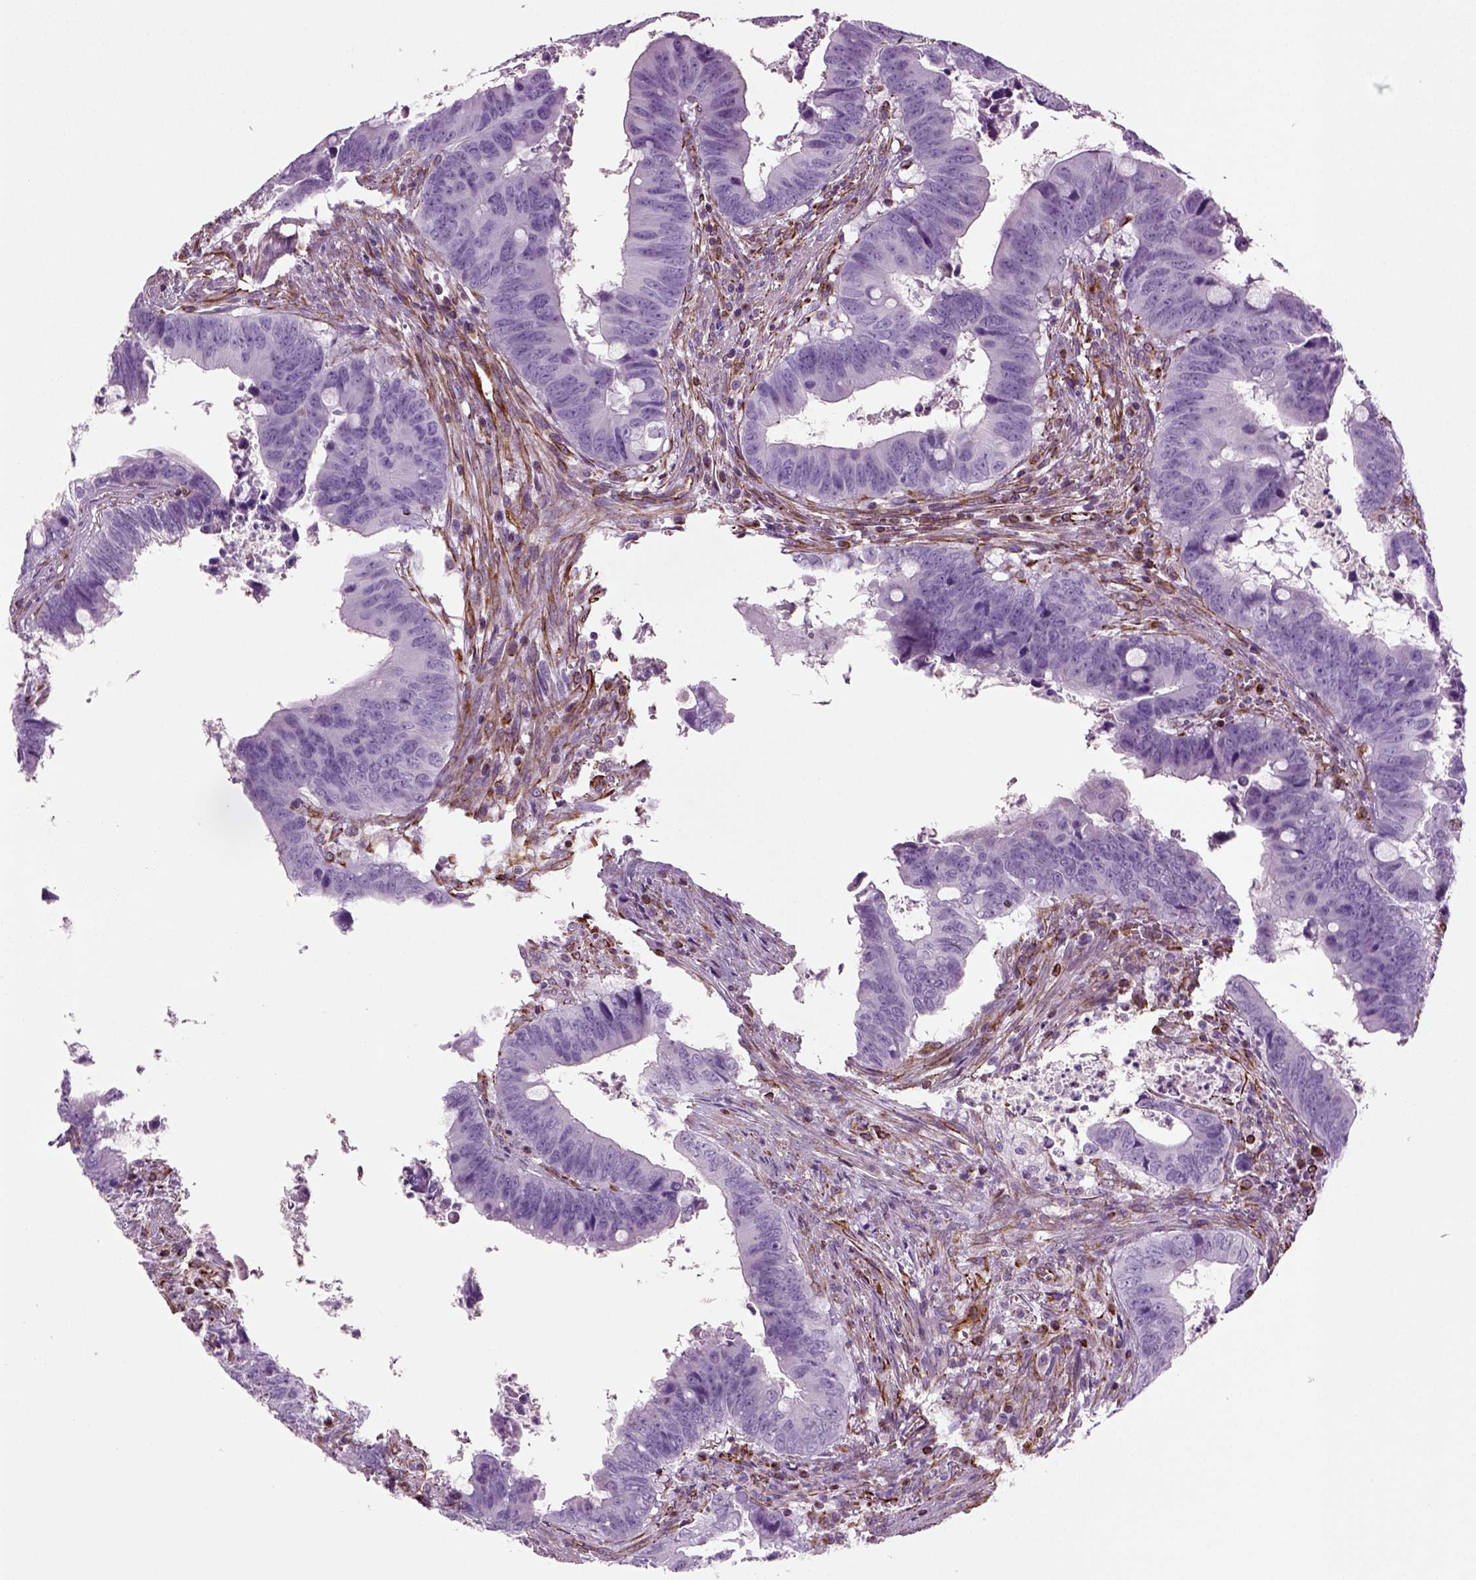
{"staining": {"intensity": "negative", "quantity": "none", "location": "none"}, "tissue": "colorectal cancer", "cell_type": "Tumor cells", "image_type": "cancer", "snomed": [{"axis": "morphology", "description": "Adenocarcinoma, NOS"}, {"axis": "topography", "description": "Colon"}], "caption": "Tumor cells show no significant staining in colorectal cancer.", "gene": "ACER3", "patient": {"sex": "female", "age": 82}}